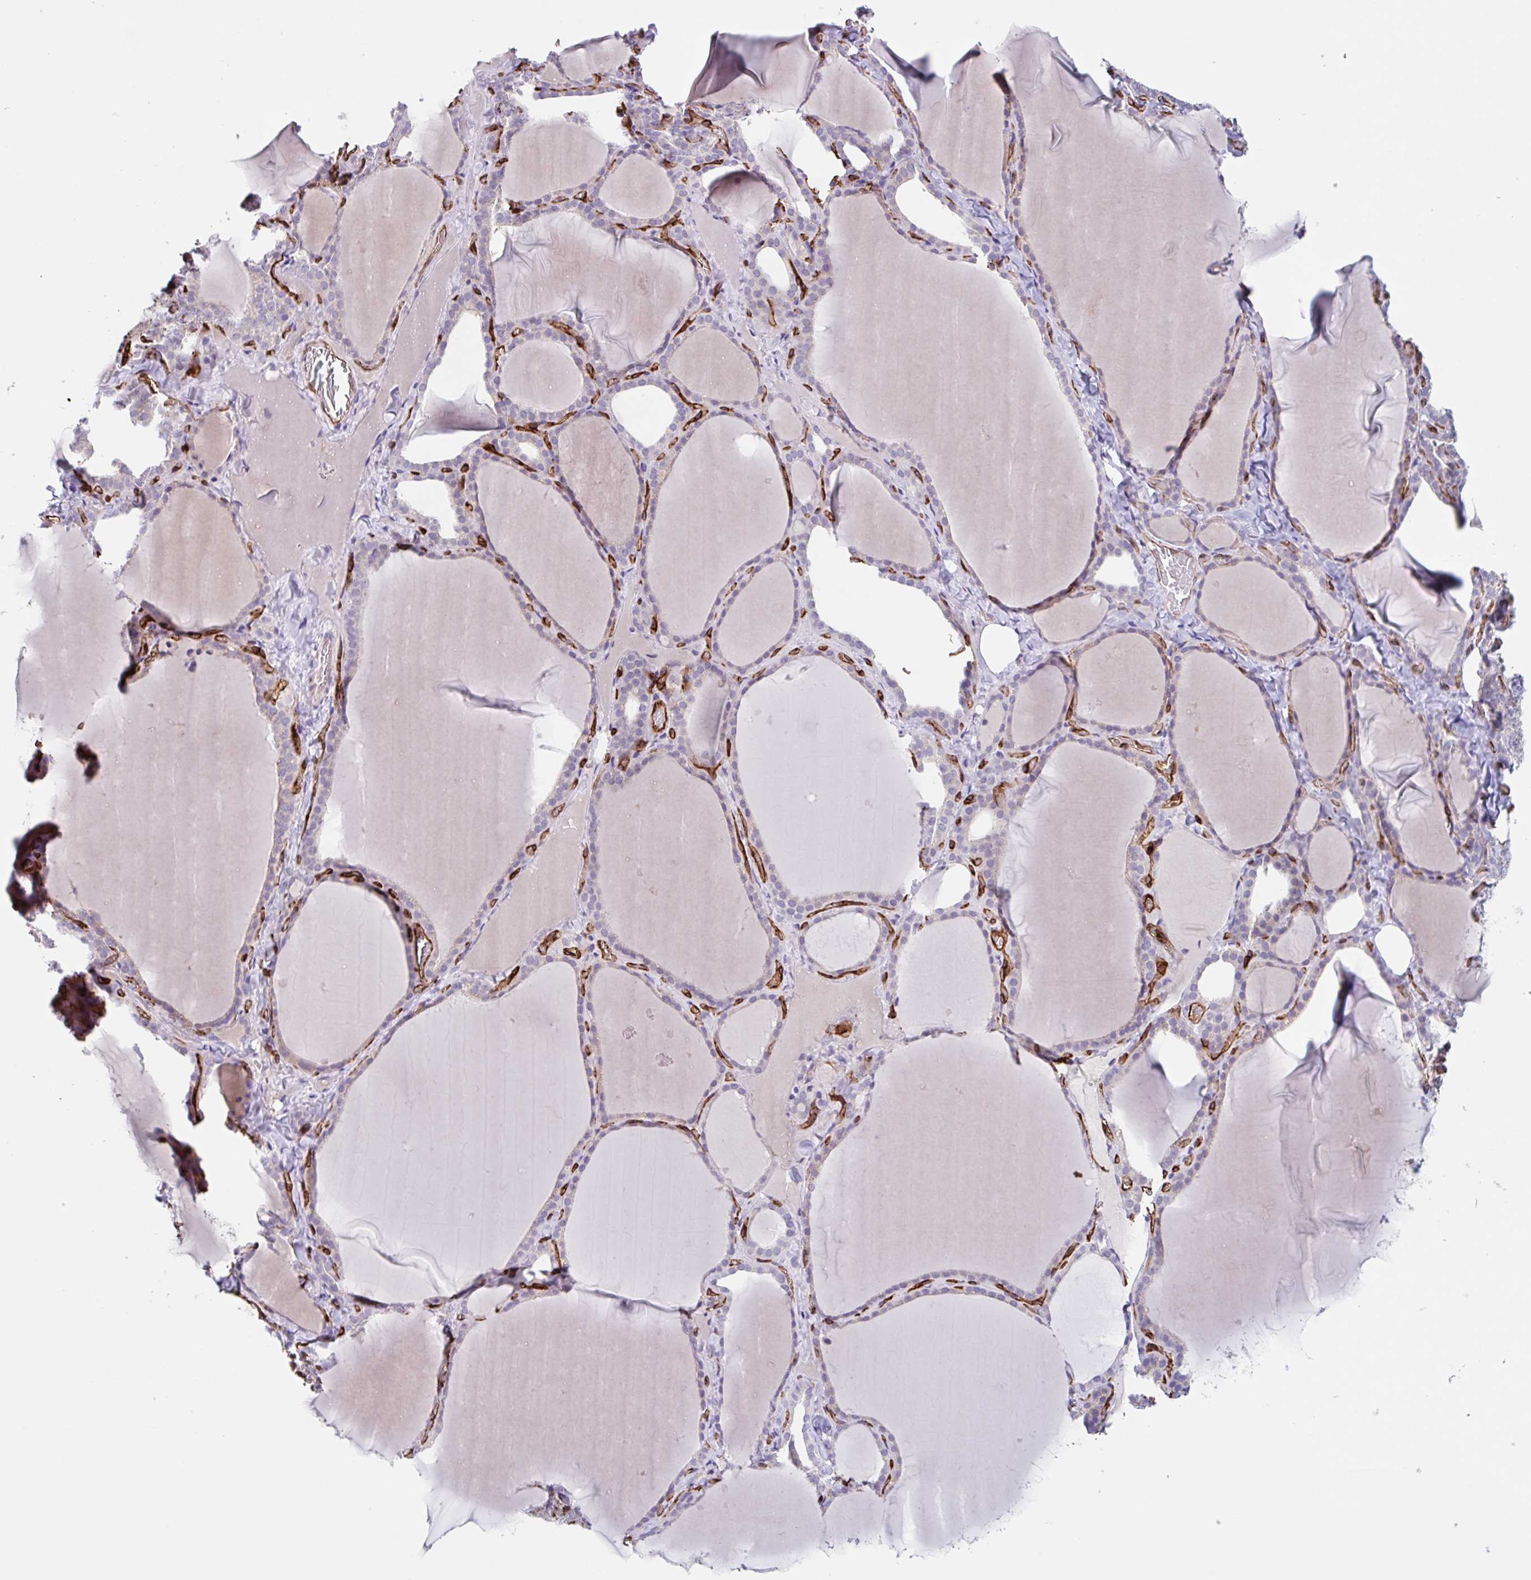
{"staining": {"intensity": "negative", "quantity": "none", "location": "none"}, "tissue": "thyroid gland", "cell_type": "Glandular cells", "image_type": "normal", "snomed": [{"axis": "morphology", "description": "Normal tissue, NOS"}, {"axis": "topography", "description": "Thyroid gland"}], "caption": "Immunohistochemistry histopathology image of benign thyroid gland: thyroid gland stained with DAB (3,3'-diaminobenzidine) reveals no significant protein staining in glandular cells.", "gene": "EHD4", "patient": {"sex": "female", "age": 22}}